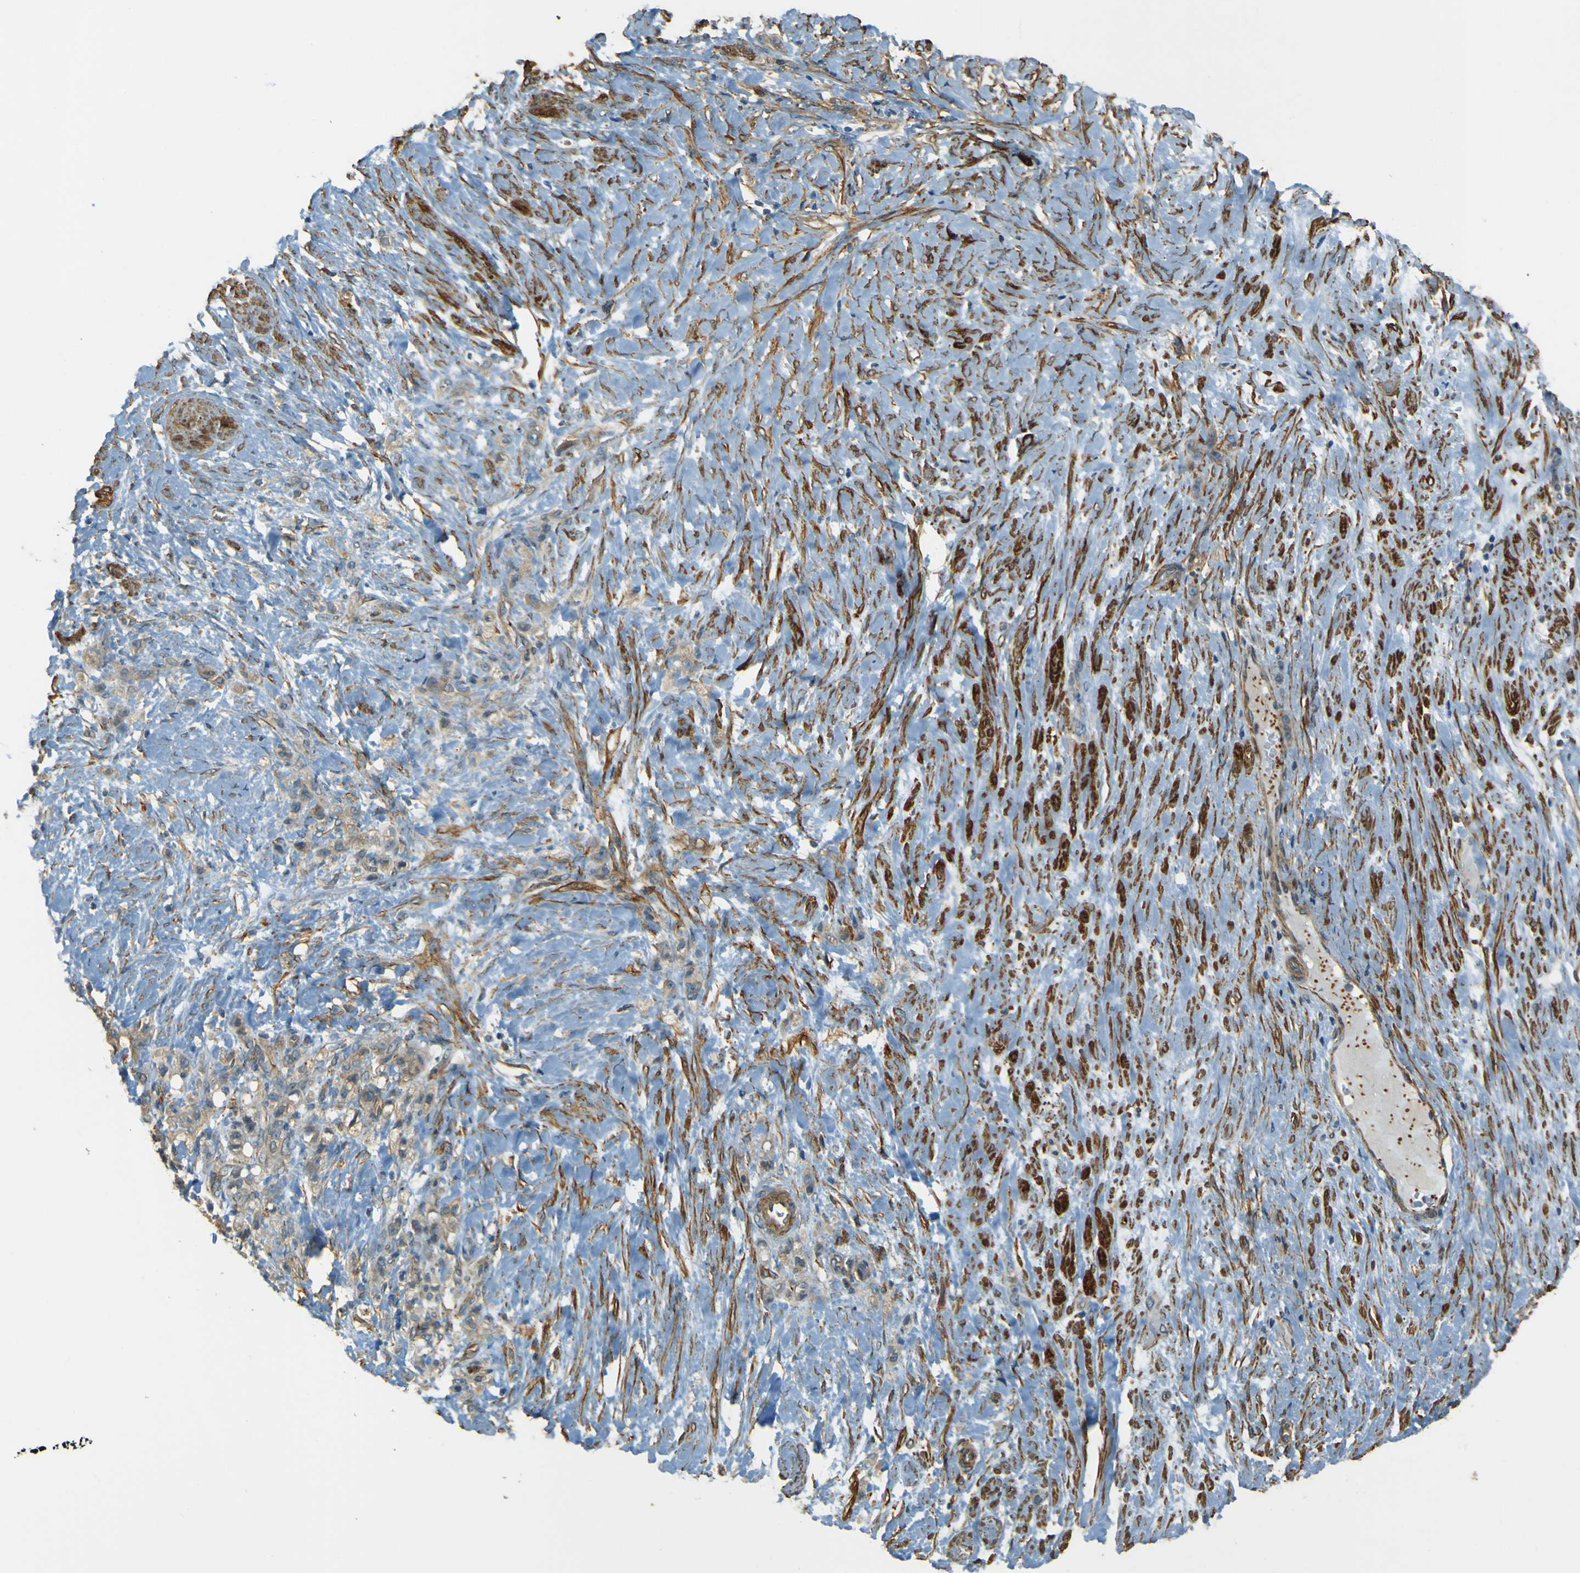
{"staining": {"intensity": "weak", "quantity": "25%-75%", "location": "cytoplasmic/membranous"}, "tissue": "stomach cancer", "cell_type": "Tumor cells", "image_type": "cancer", "snomed": [{"axis": "morphology", "description": "Adenocarcinoma, NOS"}, {"axis": "topography", "description": "Stomach"}], "caption": "Immunohistochemical staining of human adenocarcinoma (stomach) displays weak cytoplasmic/membranous protein expression in about 25%-75% of tumor cells.", "gene": "NEXN", "patient": {"sex": "male", "age": 82}}